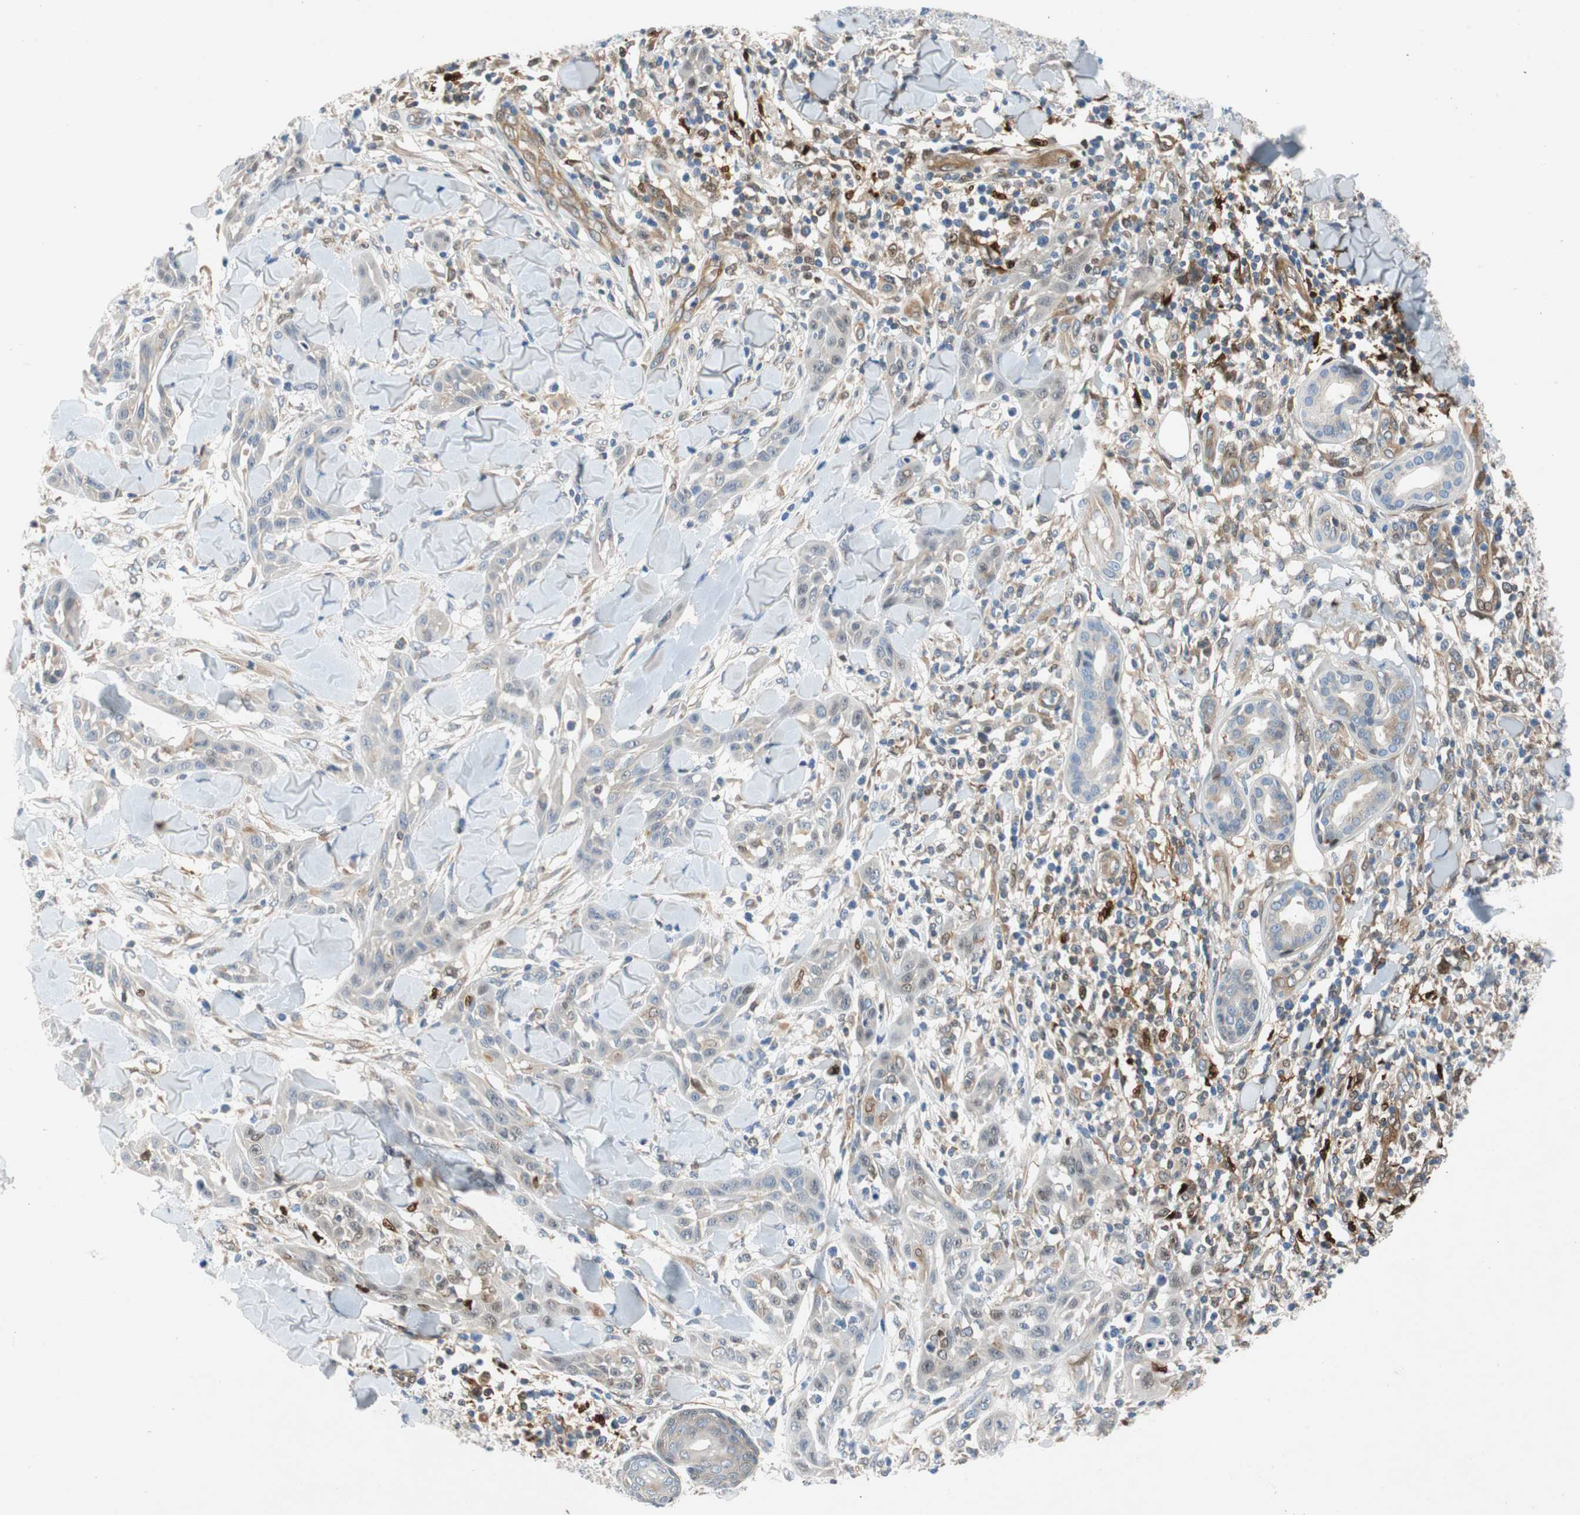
{"staining": {"intensity": "negative", "quantity": "none", "location": "none"}, "tissue": "skin cancer", "cell_type": "Tumor cells", "image_type": "cancer", "snomed": [{"axis": "morphology", "description": "Squamous cell carcinoma, NOS"}, {"axis": "topography", "description": "Skin"}], "caption": "Immunohistochemistry (IHC) of skin squamous cell carcinoma exhibits no expression in tumor cells. (DAB immunohistochemistry (IHC) with hematoxylin counter stain).", "gene": "RELB", "patient": {"sex": "male", "age": 24}}